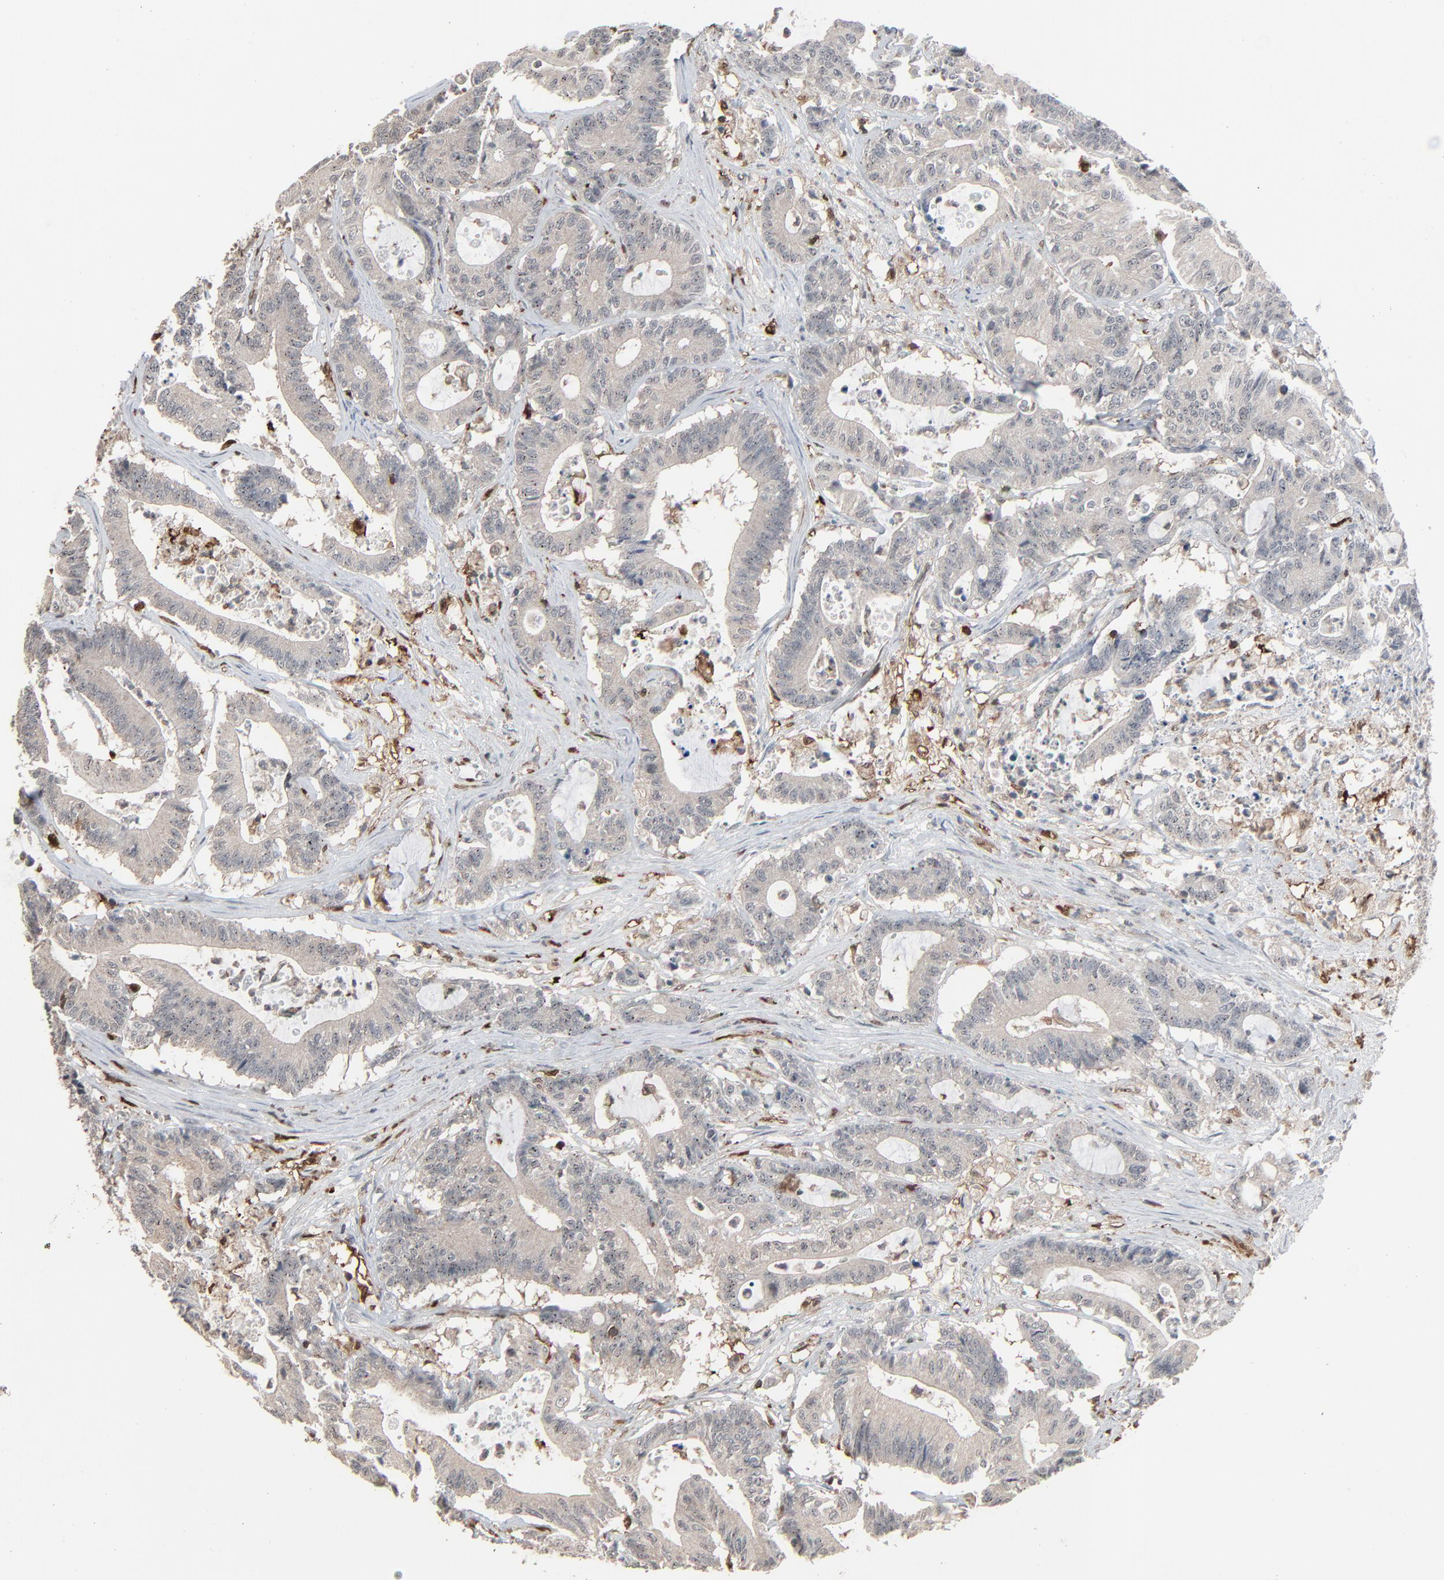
{"staining": {"intensity": "weak", "quantity": ">75%", "location": "cytoplasmic/membranous"}, "tissue": "colorectal cancer", "cell_type": "Tumor cells", "image_type": "cancer", "snomed": [{"axis": "morphology", "description": "Adenocarcinoma, NOS"}, {"axis": "topography", "description": "Colon"}], "caption": "Colorectal cancer was stained to show a protein in brown. There is low levels of weak cytoplasmic/membranous expression in about >75% of tumor cells. Using DAB (brown) and hematoxylin (blue) stains, captured at high magnification using brightfield microscopy.", "gene": "DOCK8", "patient": {"sex": "female", "age": 84}}